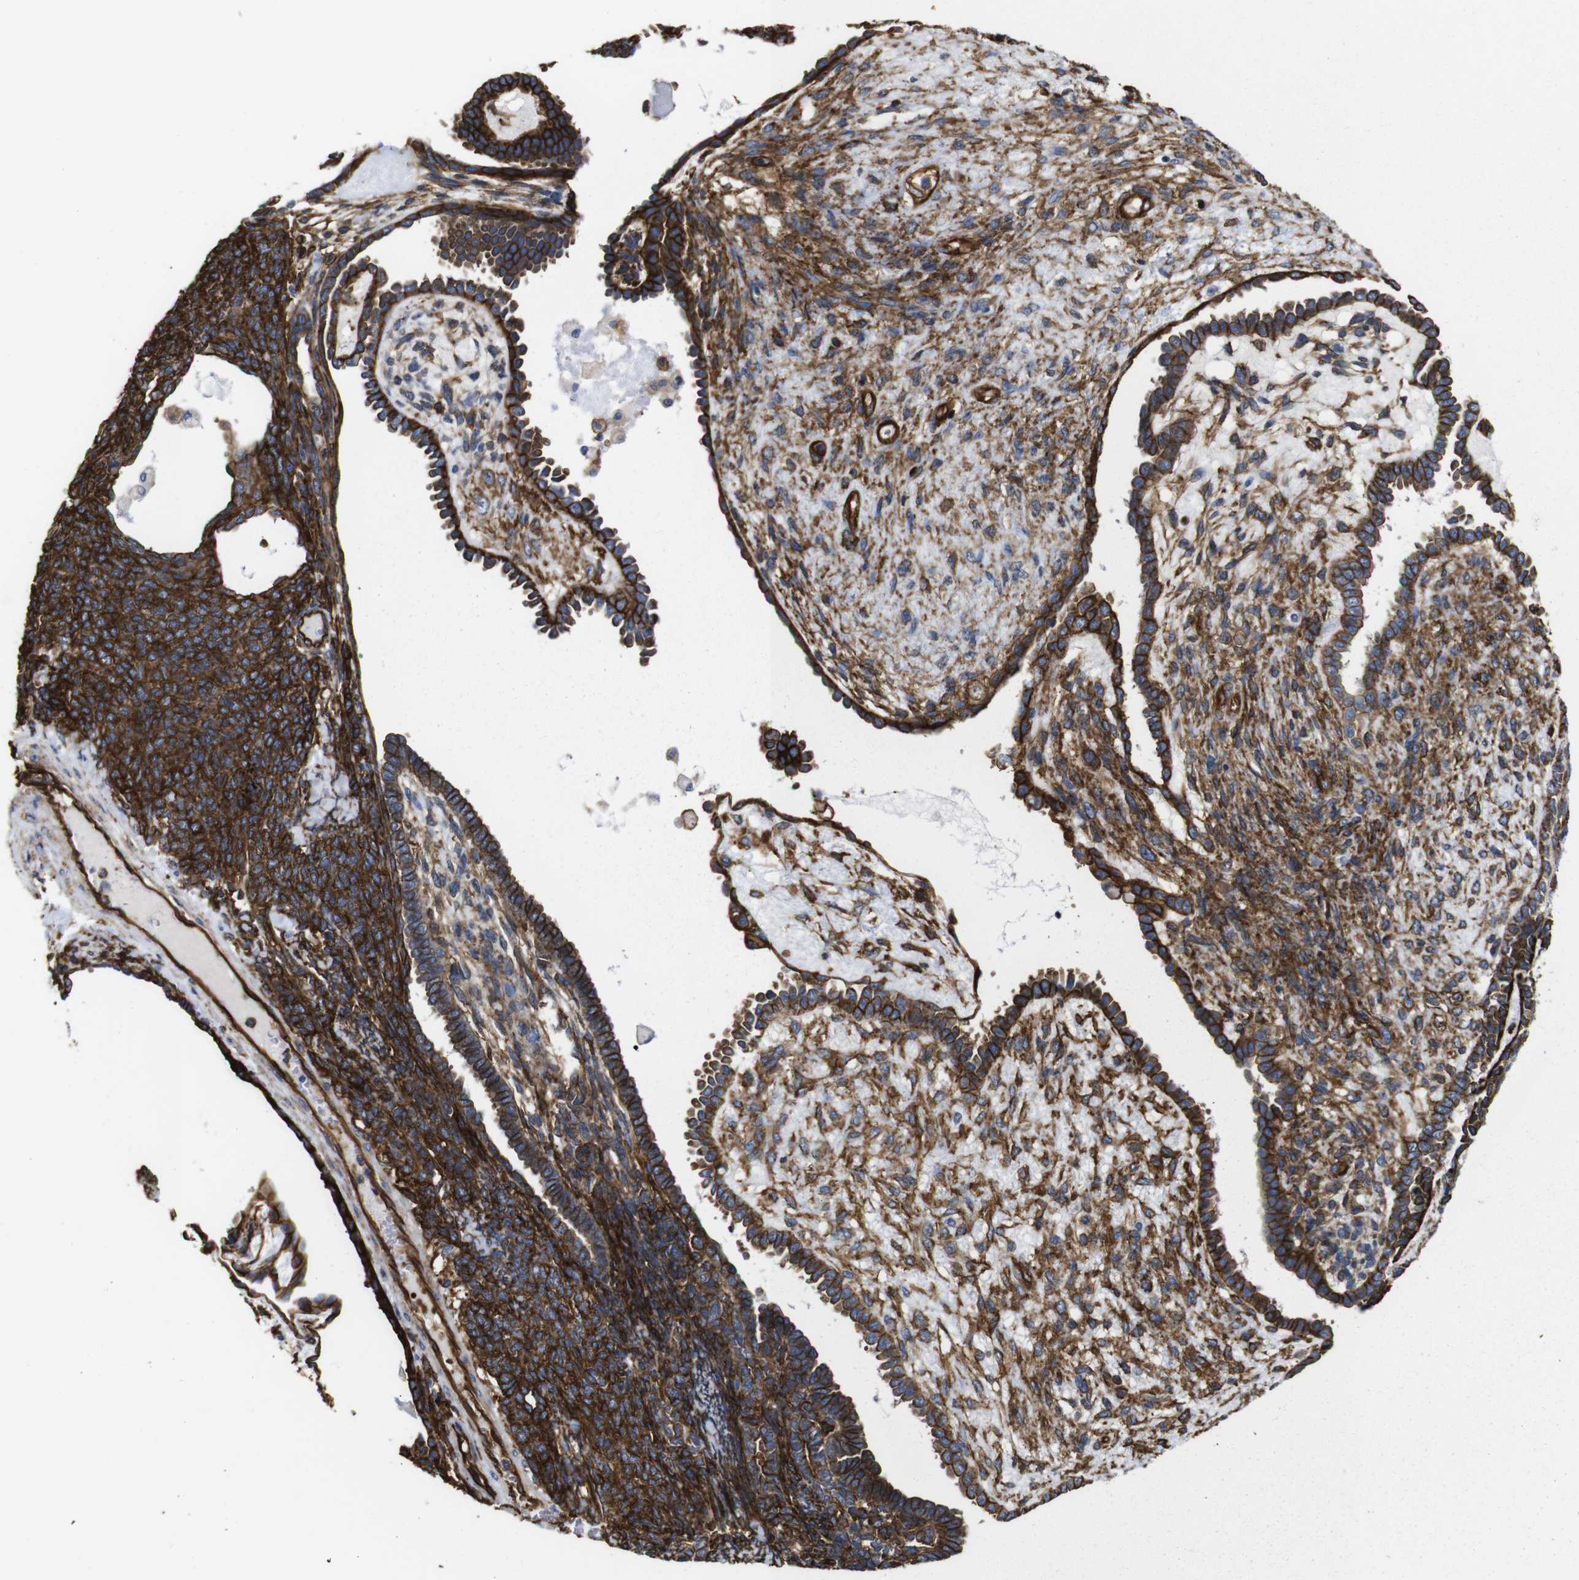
{"staining": {"intensity": "strong", "quantity": ">75%", "location": "cytoplasmic/membranous"}, "tissue": "endometrial cancer", "cell_type": "Tumor cells", "image_type": "cancer", "snomed": [{"axis": "morphology", "description": "Neoplasm, malignant, NOS"}, {"axis": "topography", "description": "Endometrium"}], "caption": "A brown stain labels strong cytoplasmic/membranous staining of a protein in human endometrial cancer tumor cells.", "gene": "SPTBN1", "patient": {"sex": "female", "age": 74}}